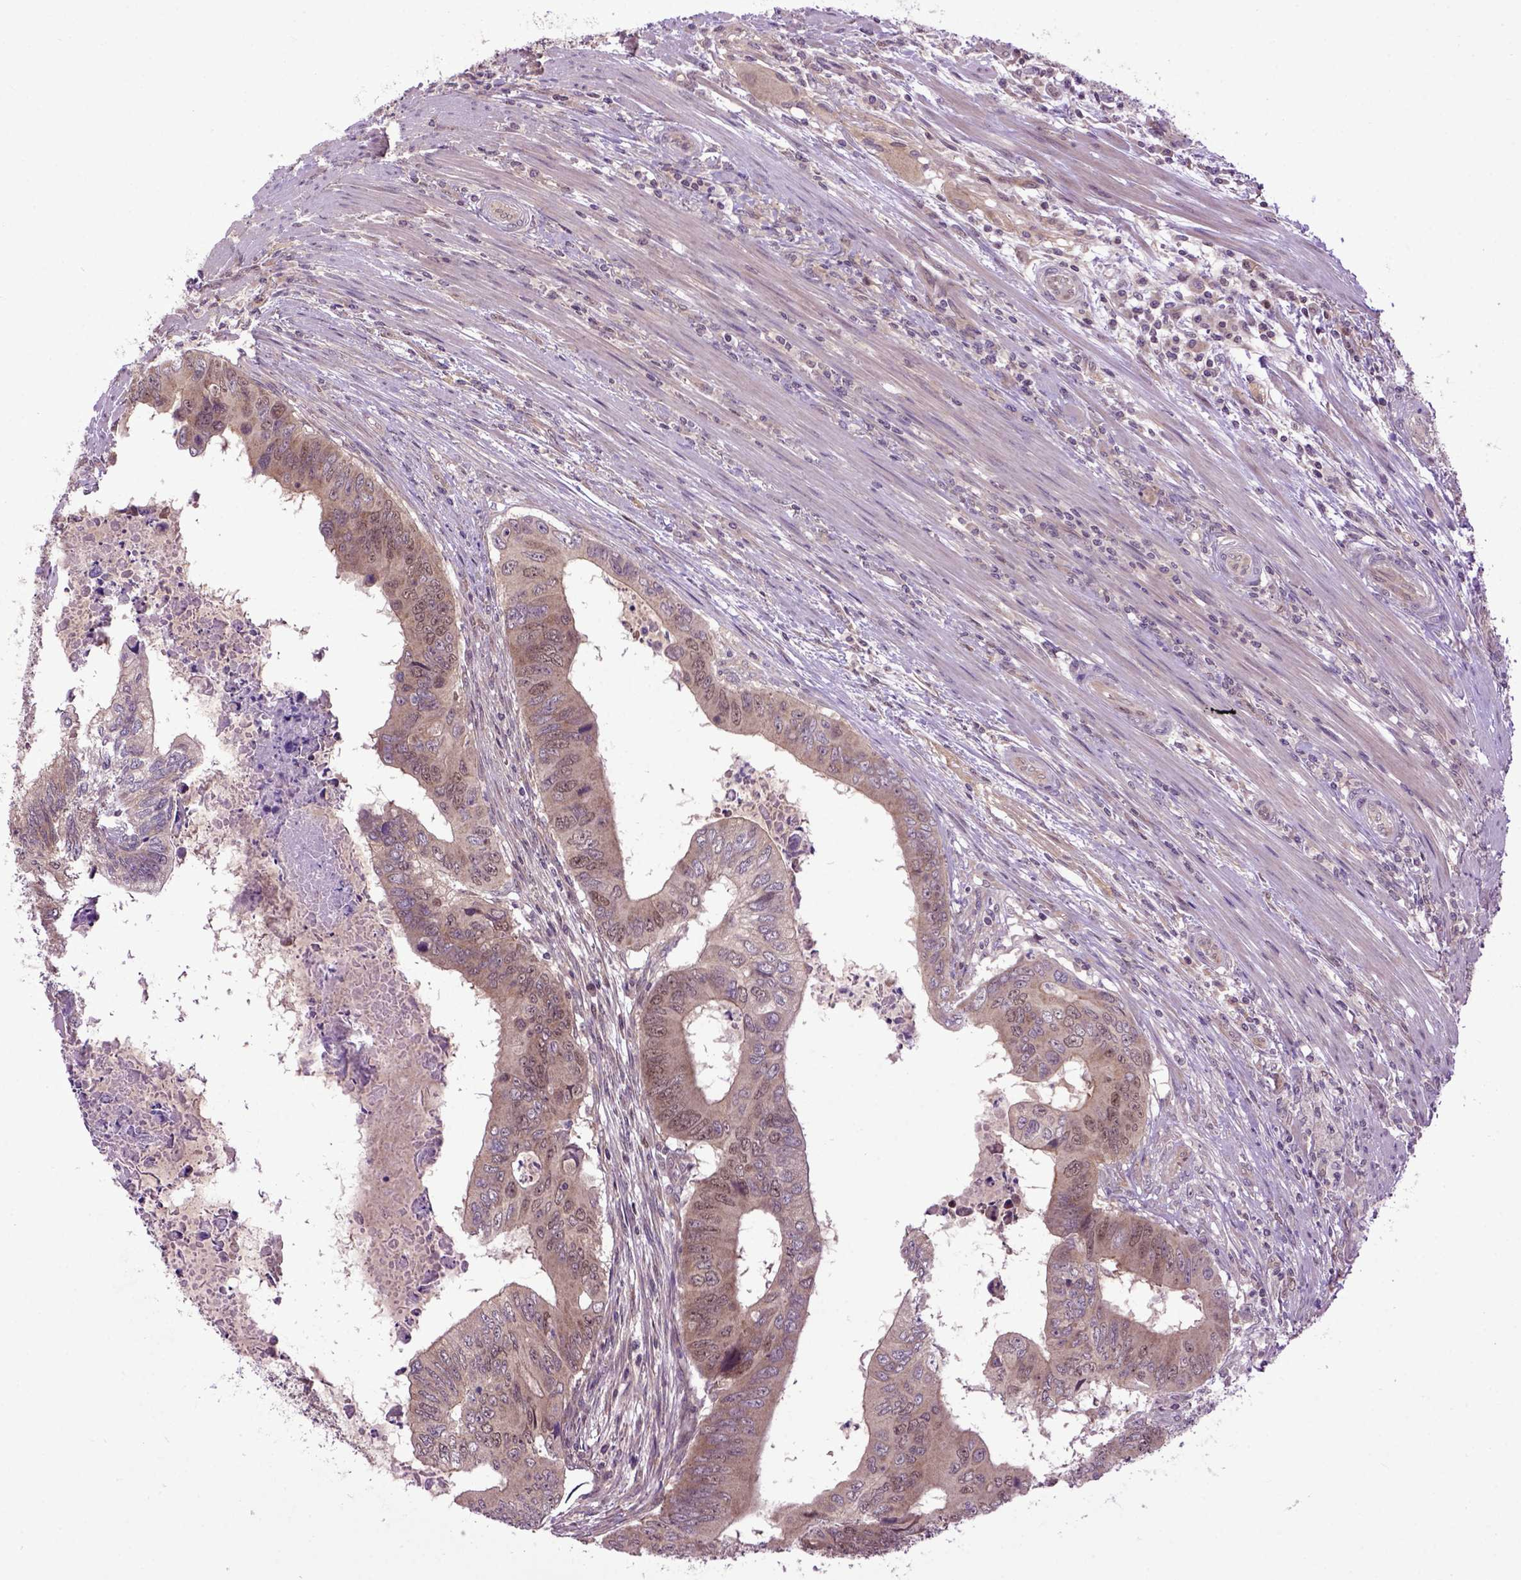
{"staining": {"intensity": "moderate", "quantity": ">75%", "location": "cytoplasmic/membranous,nuclear"}, "tissue": "colorectal cancer", "cell_type": "Tumor cells", "image_type": "cancer", "snomed": [{"axis": "morphology", "description": "Adenocarcinoma, NOS"}, {"axis": "topography", "description": "Colon"}], "caption": "The immunohistochemical stain highlights moderate cytoplasmic/membranous and nuclear expression in tumor cells of colorectal cancer tissue.", "gene": "WDR48", "patient": {"sex": "male", "age": 53}}